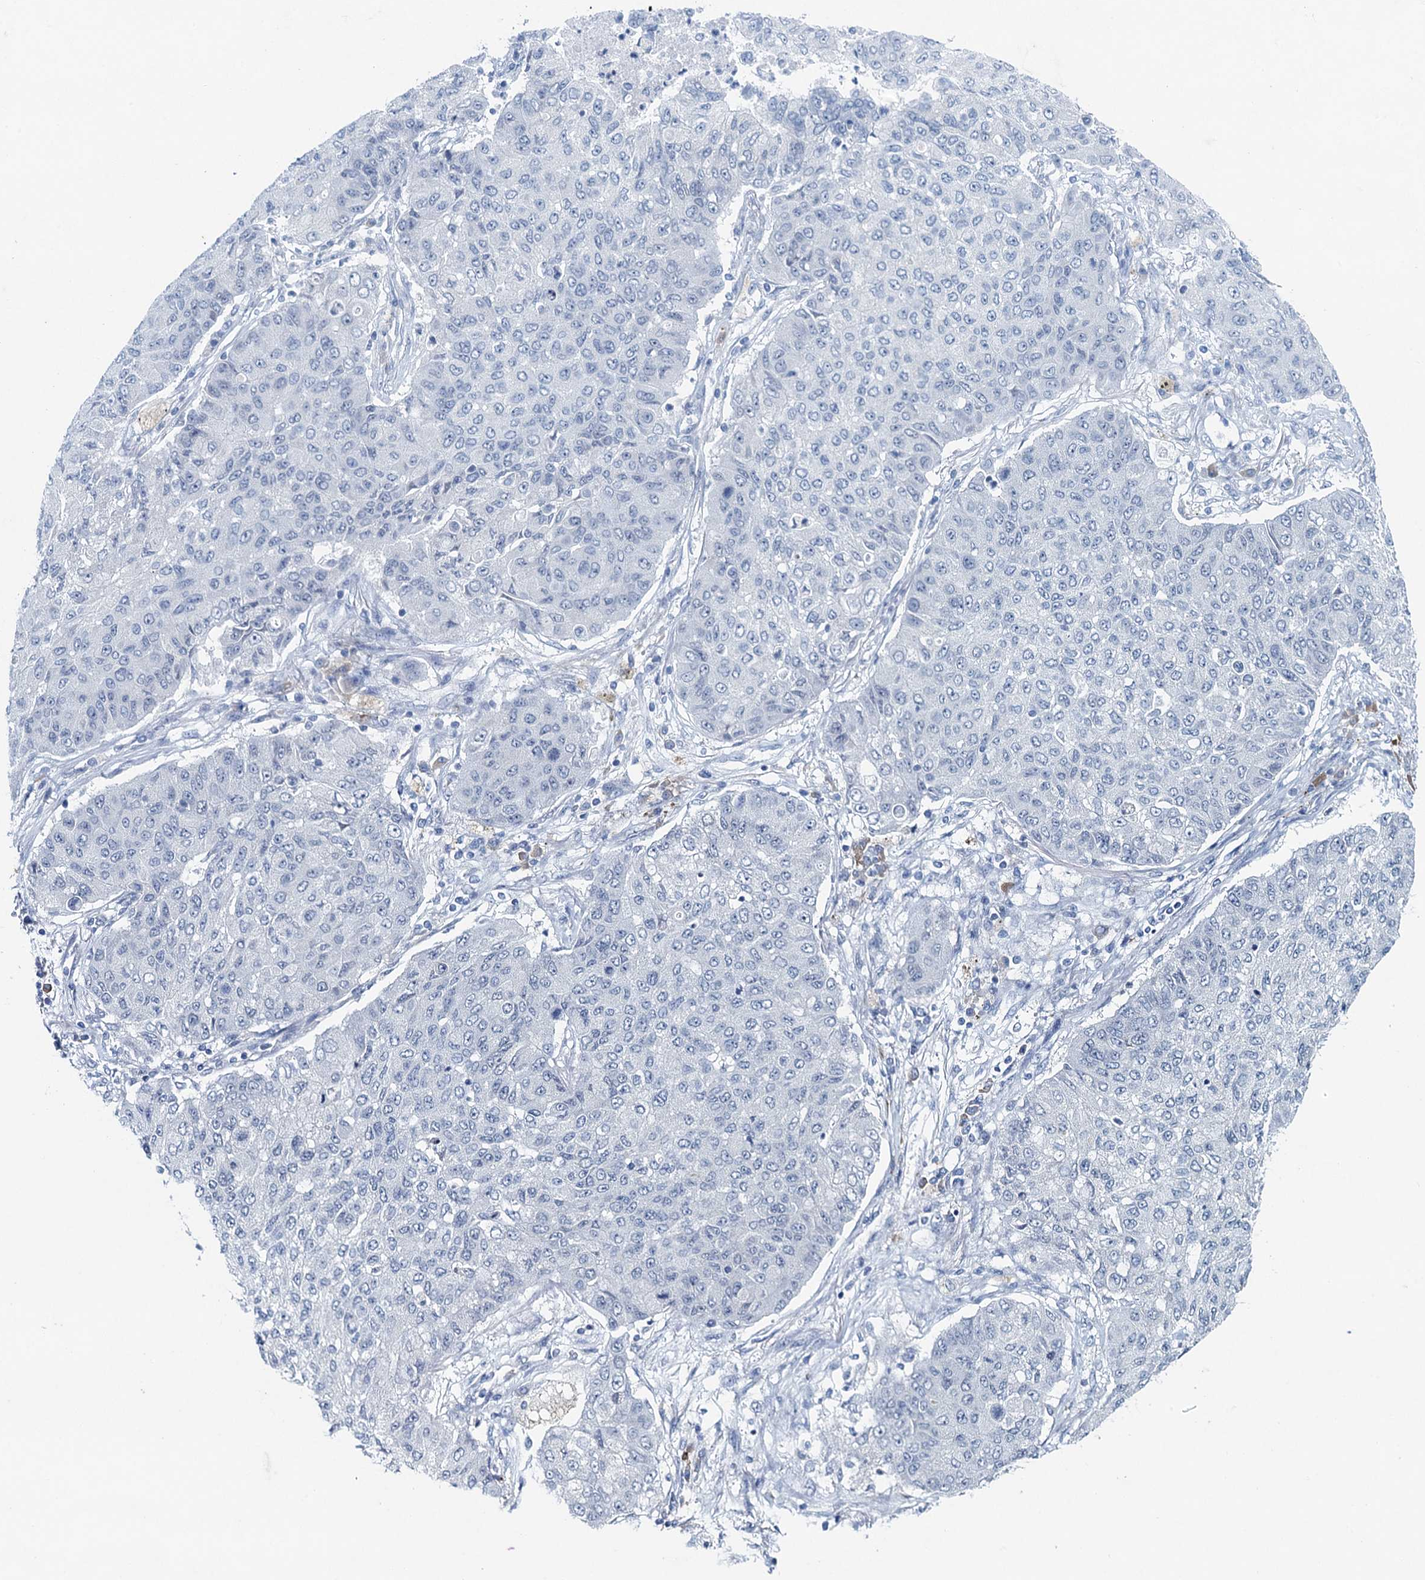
{"staining": {"intensity": "negative", "quantity": "none", "location": "none"}, "tissue": "lung cancer", "cell_type": "Tumor cells", "image_type": "cancer", "snomed": [{"axis": "morphology", "description": "Squamous cell carcinoma, NOS"}, {"axis": "topography", "description": "Lung"}], "caption": "Tumor cells are negative for brown protein staining in lung squamous cell carcinoma.", "gene": "HAPSTR1", "patient": {"sex": "male", "age": 74}}